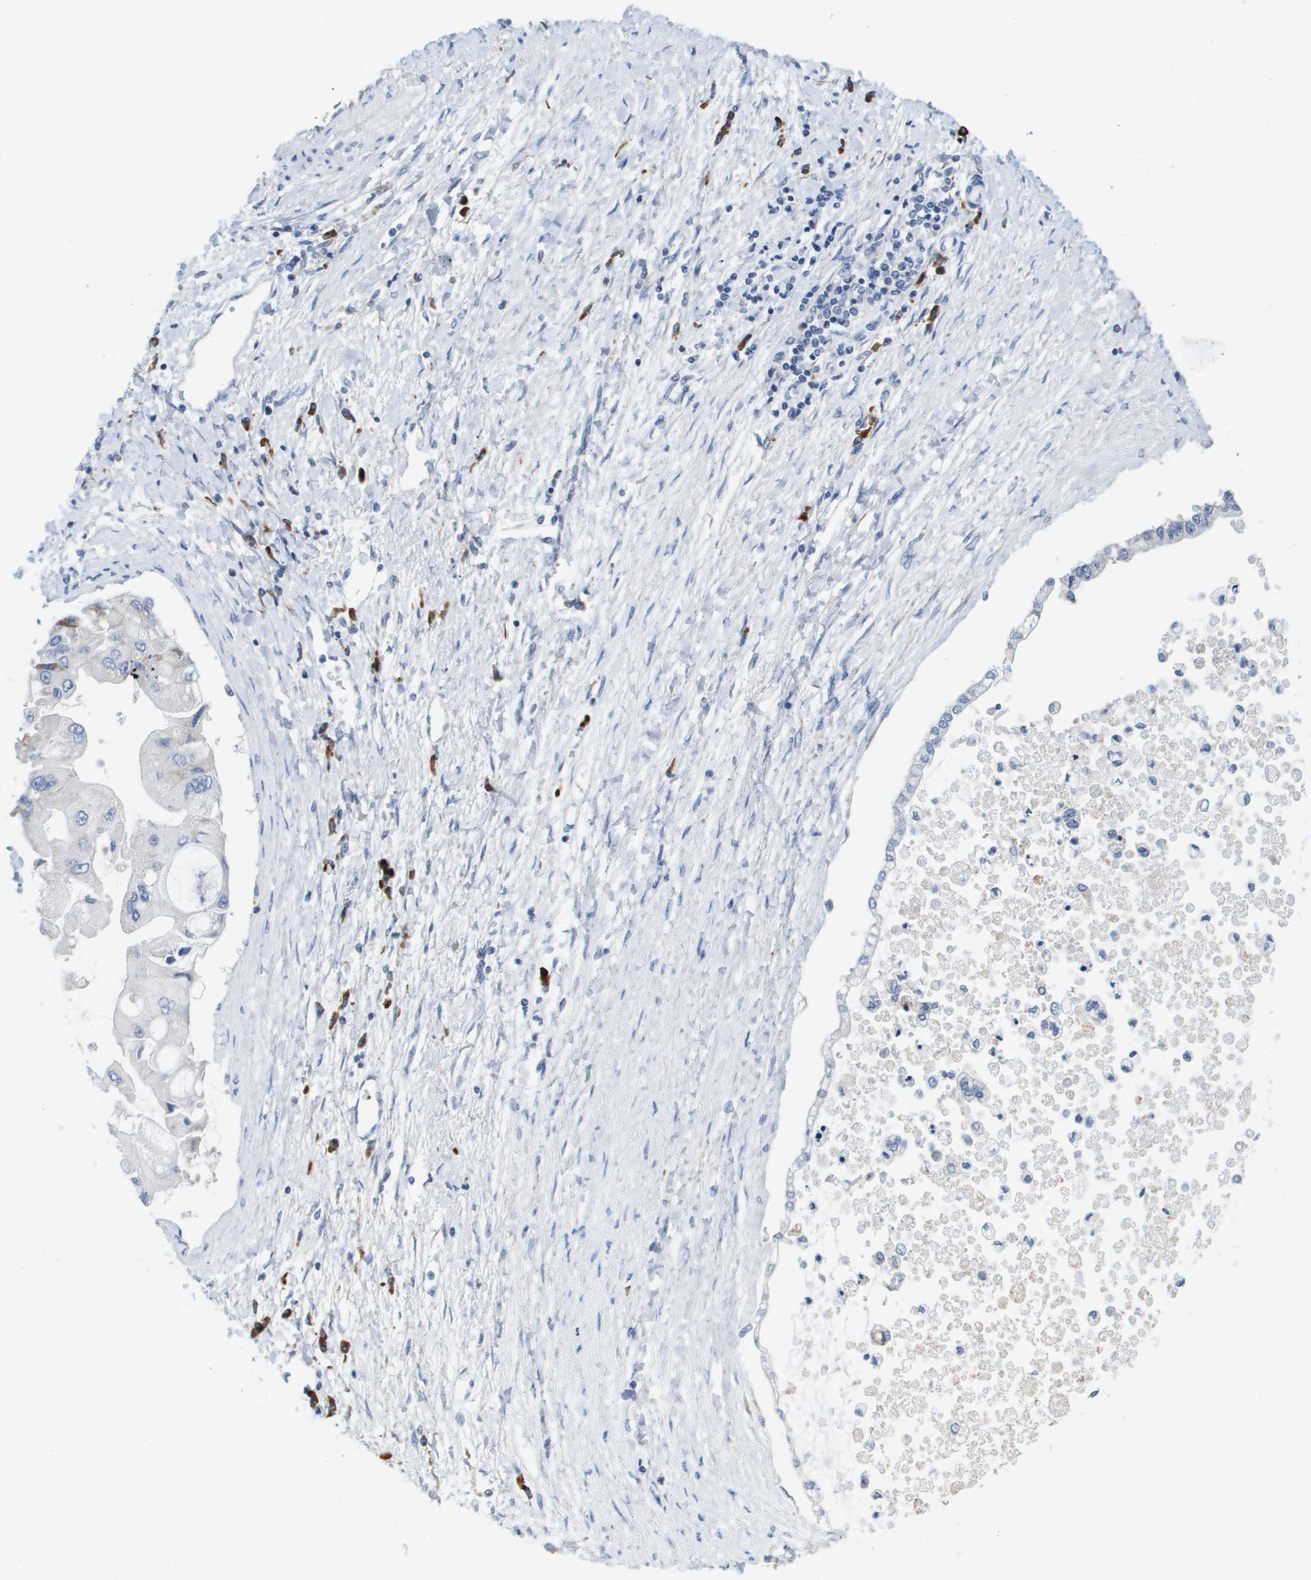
{"staining": {"intensity": "negative", "quantity": "none", "location": "none"}, "tissue": "liver cancer", "cell_type": "Tumor cells", "image_type": "cancer", "snomed": [{"axis": "morphology", "description": "Cholangiocarcinoma"}, {"axis": "topography", "description": "Liver"}], "caption": "Immunohistochemistry (IHC) photomicrograph of liver cancer stained for a protein (brown), which shows no staining in tumor cells. (DAB immunohistochemistry, high magnification).", "gene": "CD3G", "patient": {"sex": "male", "age": 50}}